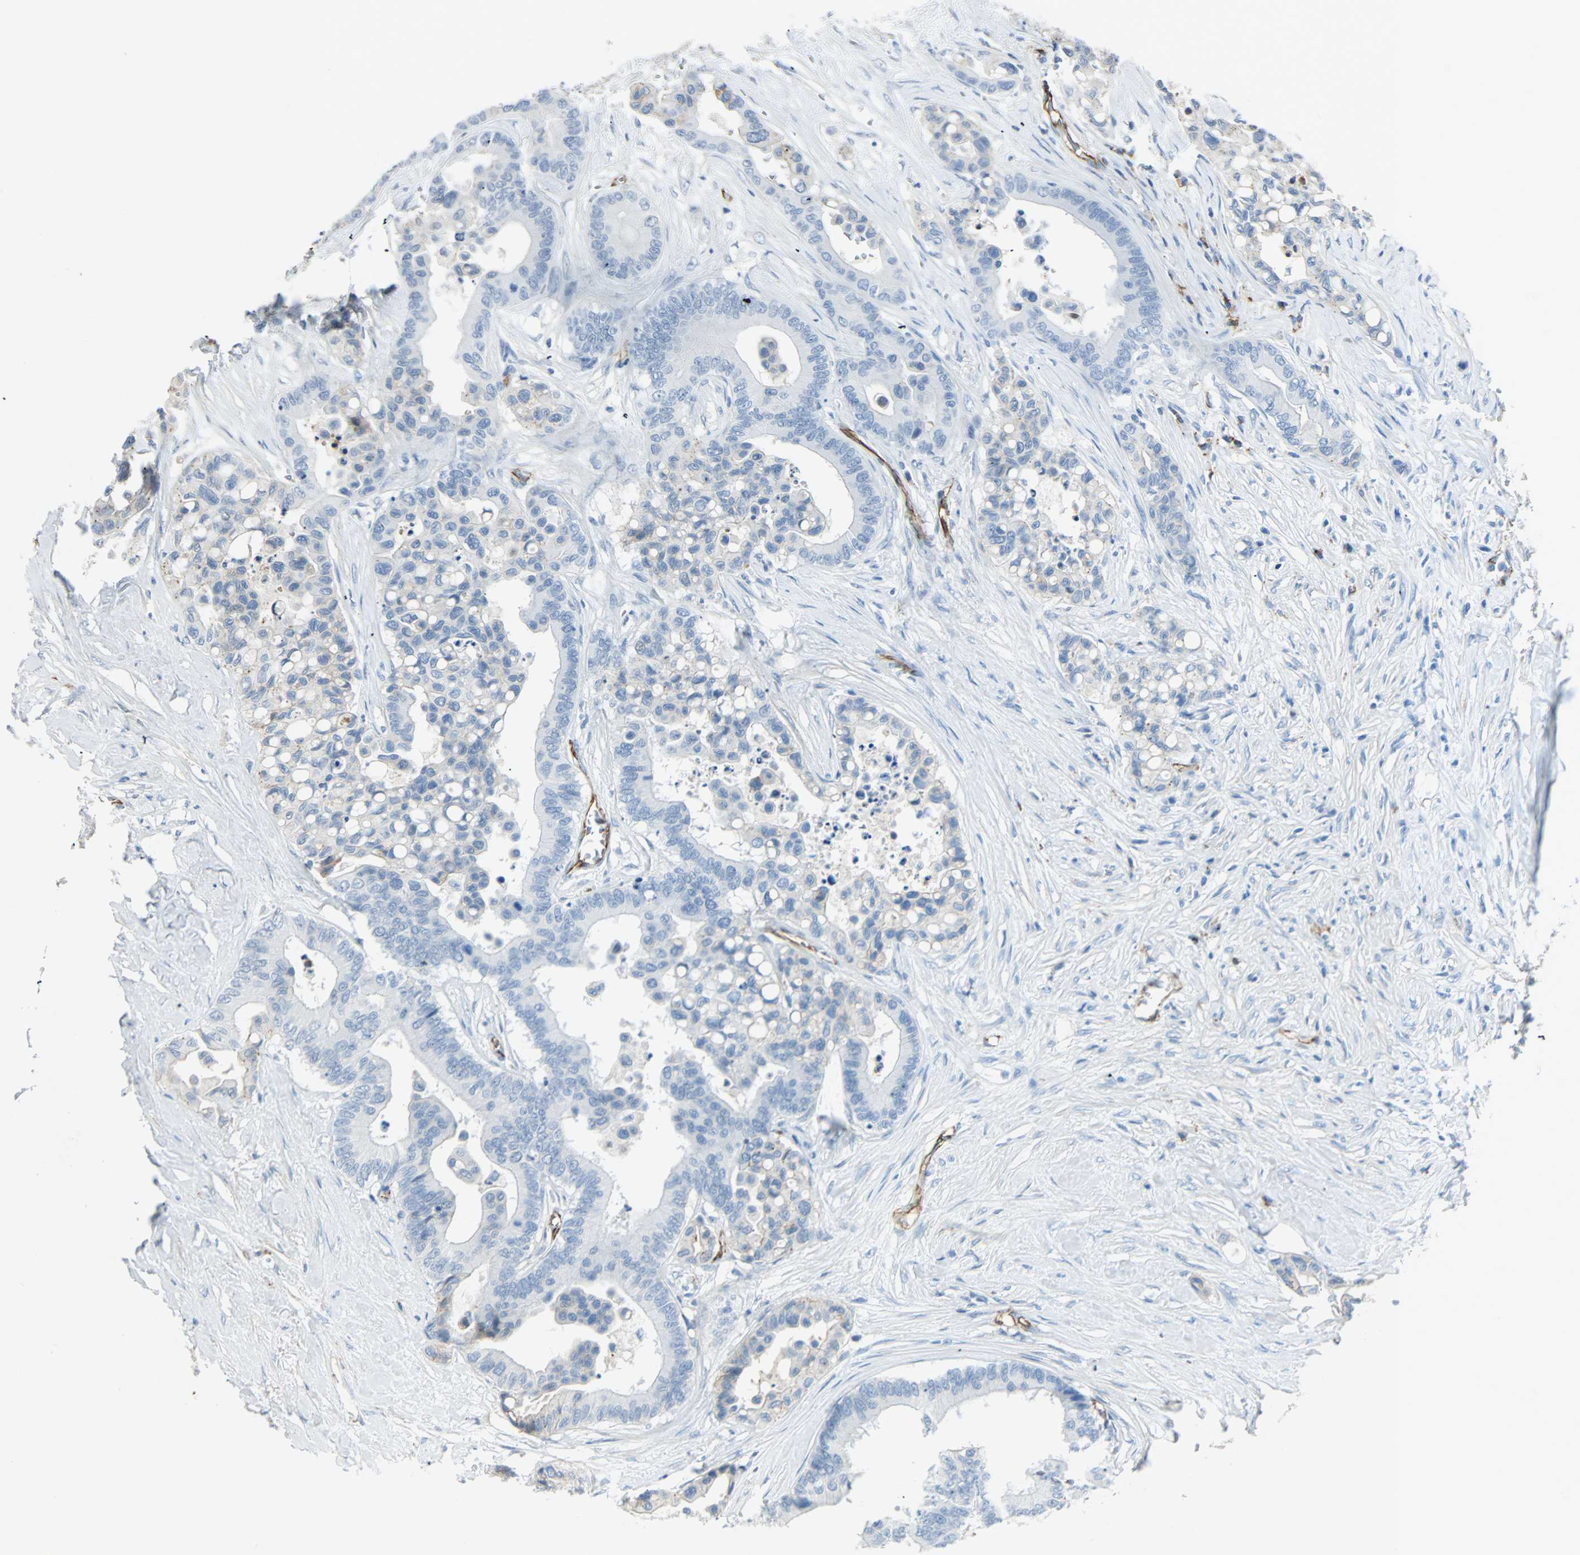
{"staining": {"intensity": "weak", "quantity": "<25%", "location": "cytoplasmic/membranous"}, "tissue": "colorectal cancer", "cell_type": "Tumor cells", "image_type": "cancer", "snomed": [{"axis": "morphology", "description": "Normal tissue, NOS"}, {"axis": "morphology", "description": "Adenocarcinoma, NOS"}, {"axis": "topography", "description": "Colon"}], "caption": "Tumor cells are negative for brown protein staining in adenocarcinoma (colorectal). (Immunohistochemistry, brightfield microscopy, high magnification).", "gene": "VPS9D1", "patient": {"sex": "male", "age": 82}}